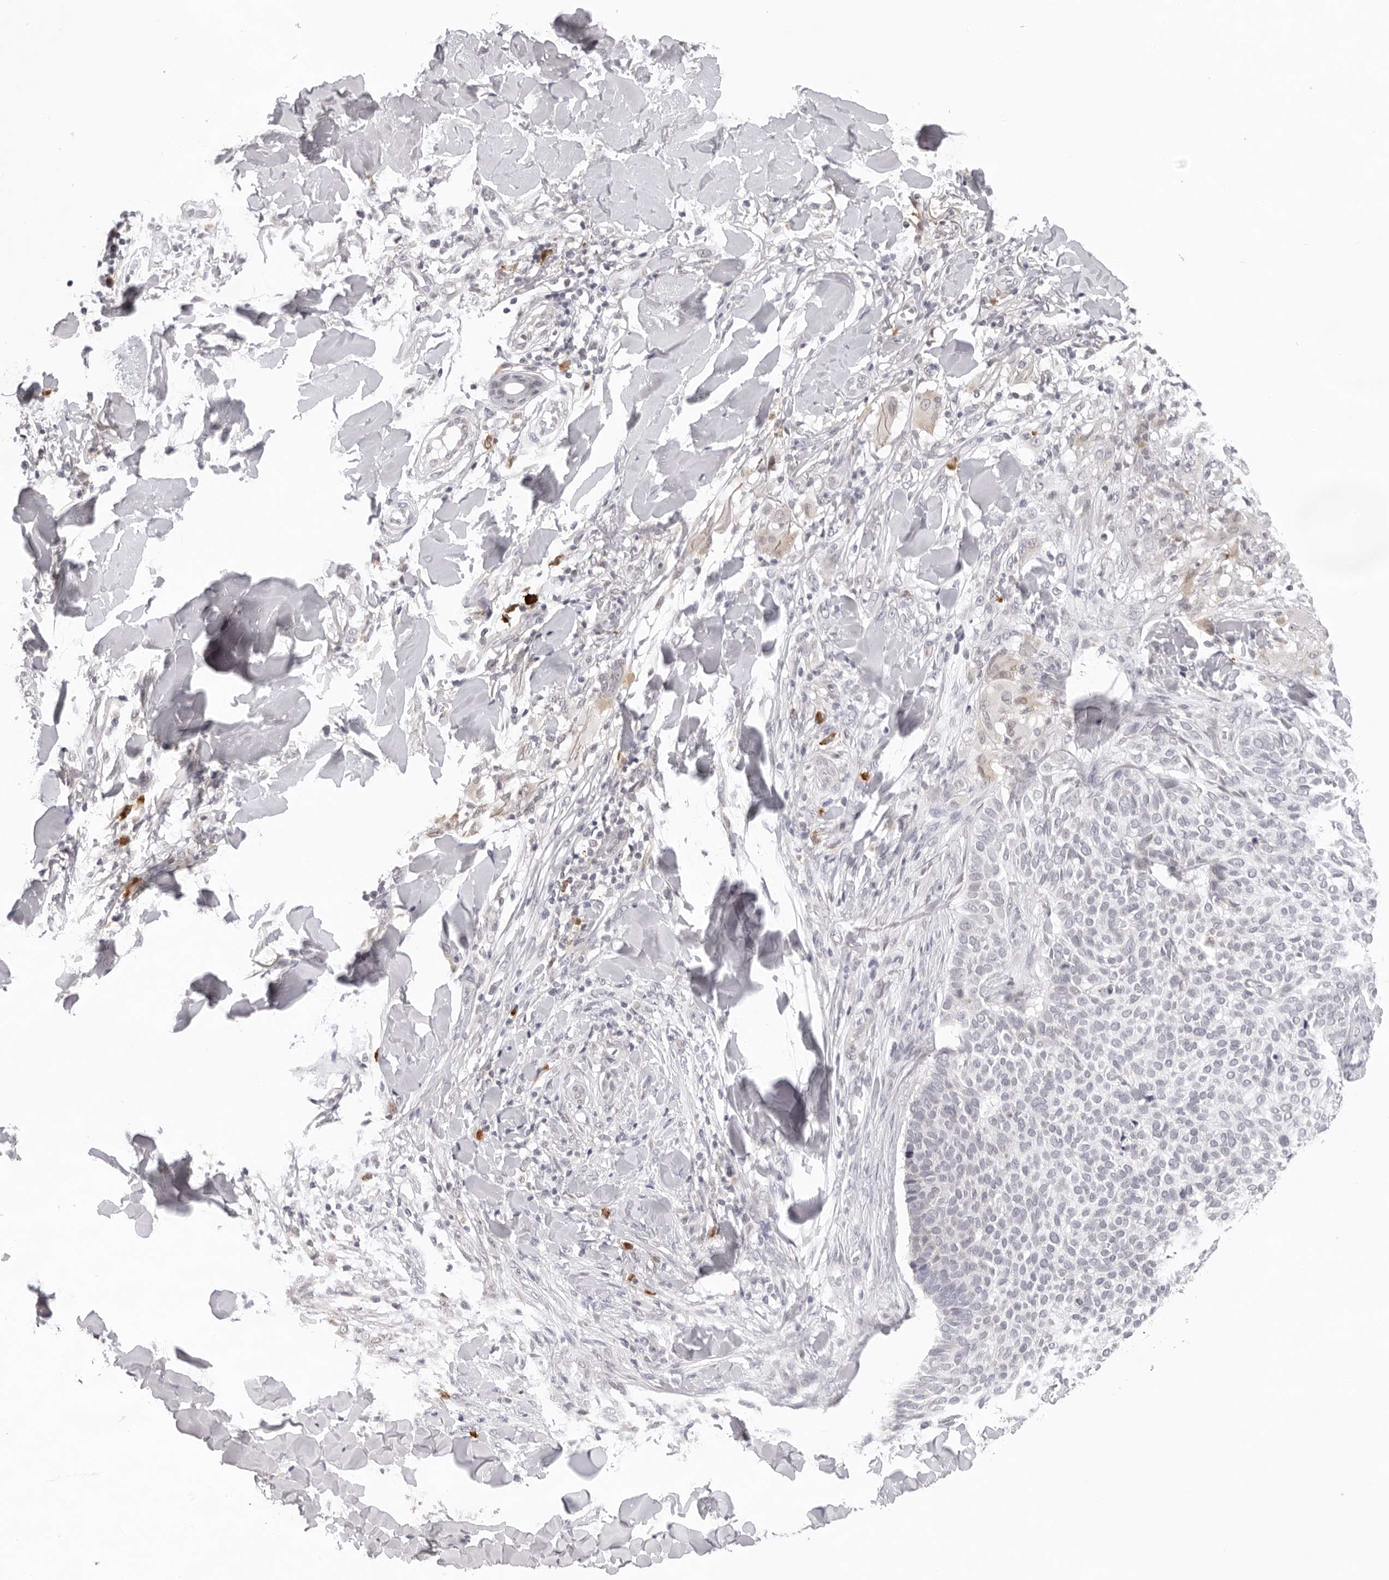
{"staining": {"intensity": "negative", "quantity": "none", "location": "none"}, "tissue": "skin cancer", "cell_type": "Tumor cells", "image_type": "cancer", "snomed": [{"axis": "morphology", "description": "Normal tissue, NOS"}, {"axis": "morphology", "description": "Basal cell carcinoma"}, {"axis": "topography", "description": "Skin"}], "caption": "DAB immunohistochemical staining of human basal cell carcinoma (skin) demonstrates no significant positivity in tumor cells. The staining is performed using DAB brown chromogen with nuclei counter-stained in using hematoxylin.", "gene": "IL17RA", "patient": {"sex": "male", "age": 67}}